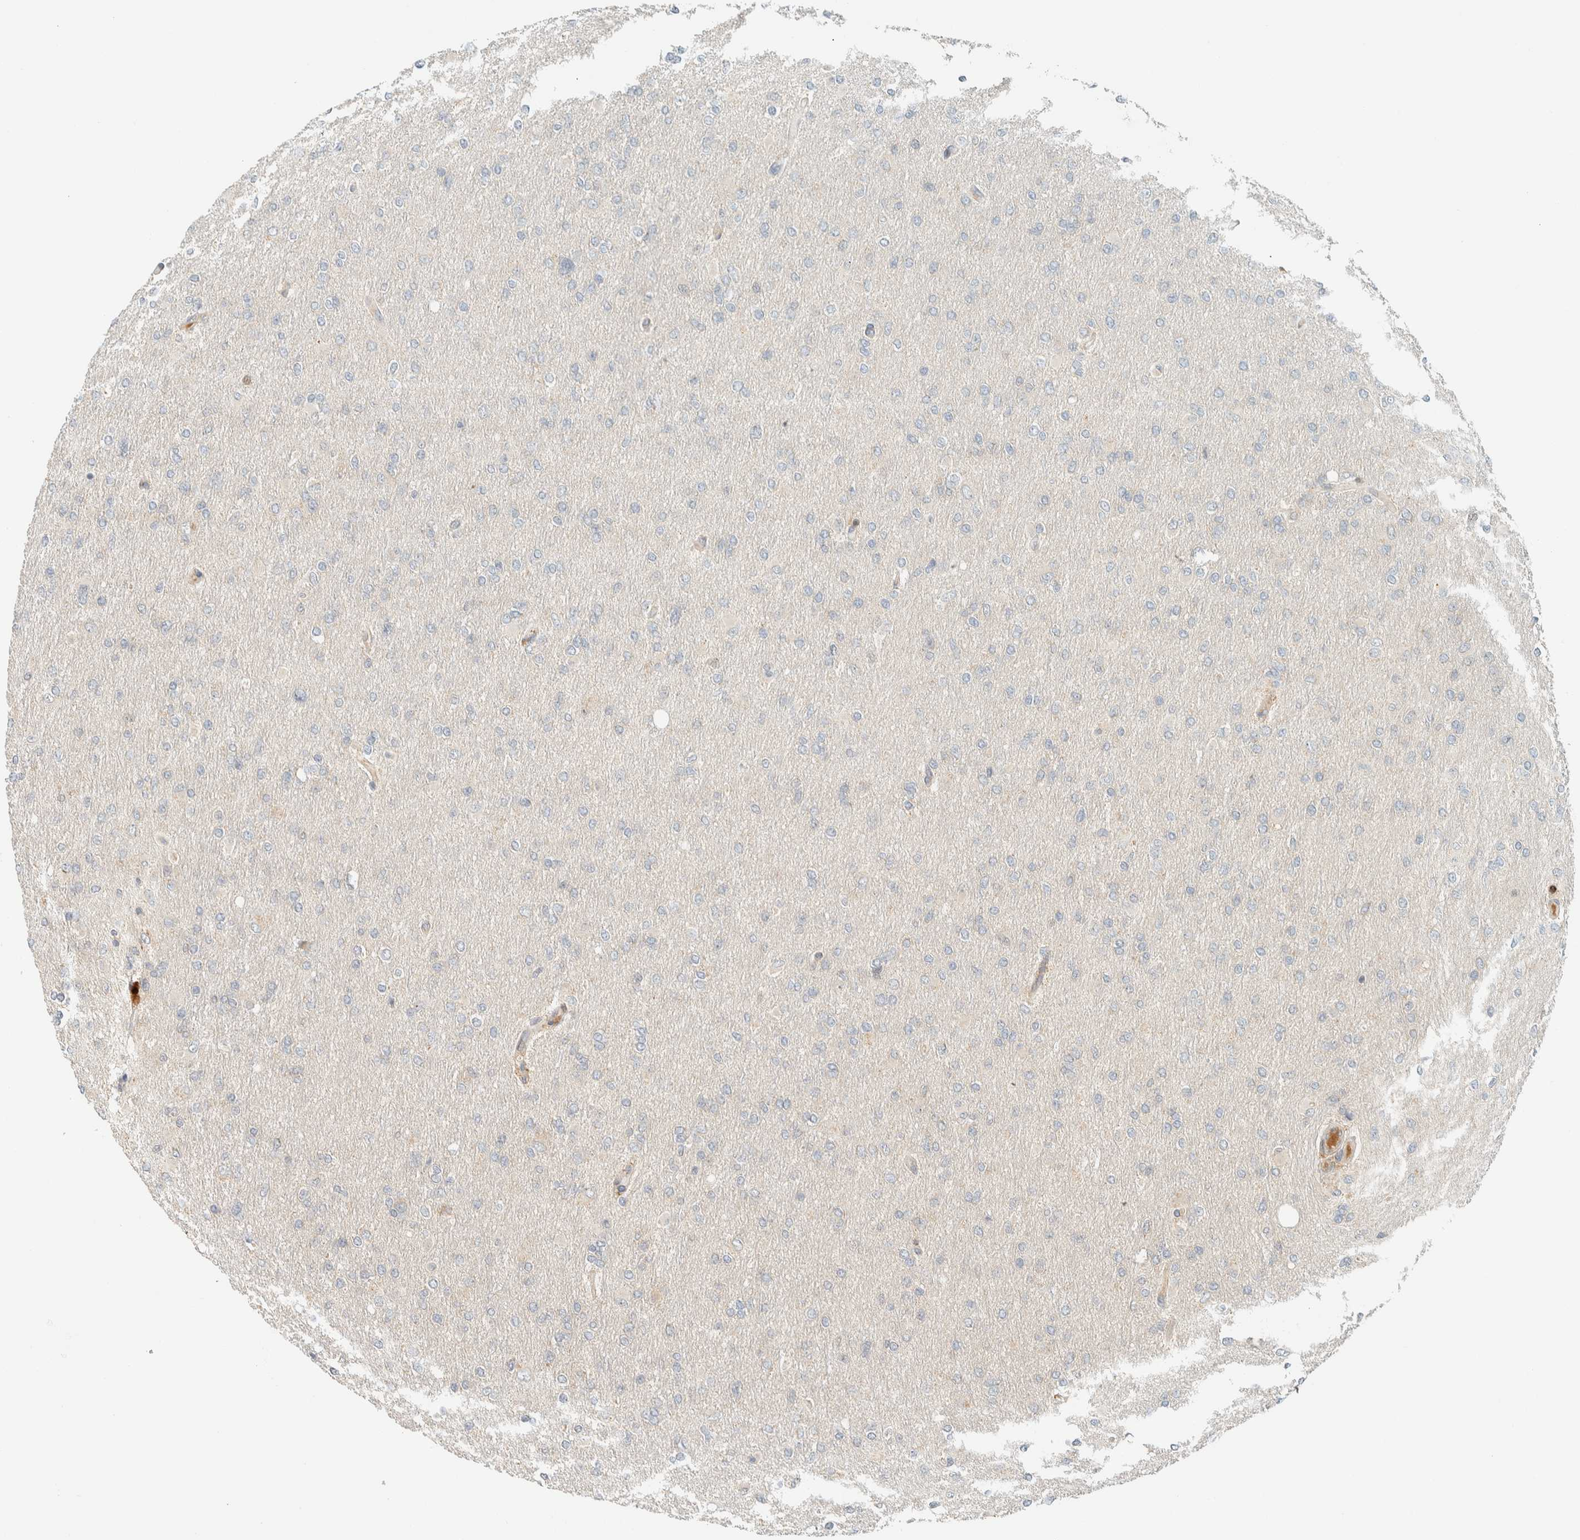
{"staining": {"intensity": "negative", "quantity": "none", "location": "none"}, "tissue": "glioma", "cell_type": "Tumor cells", "image_type": "cancer", "snomed": [{"axis": "morphology", "description": "Glioma, malignant, High grade"}, {"axis": "topography", "description": "Cerebral cortex"}], "caption": "The image exhibits no significant expression in tumor cells of glioma. (Brightfield microscopy of DAB (3,3'-diaminobenzidine) IHC at high magnification).", "gene": "CCDC171", "patient": {"sex": "female", "age": 36}}